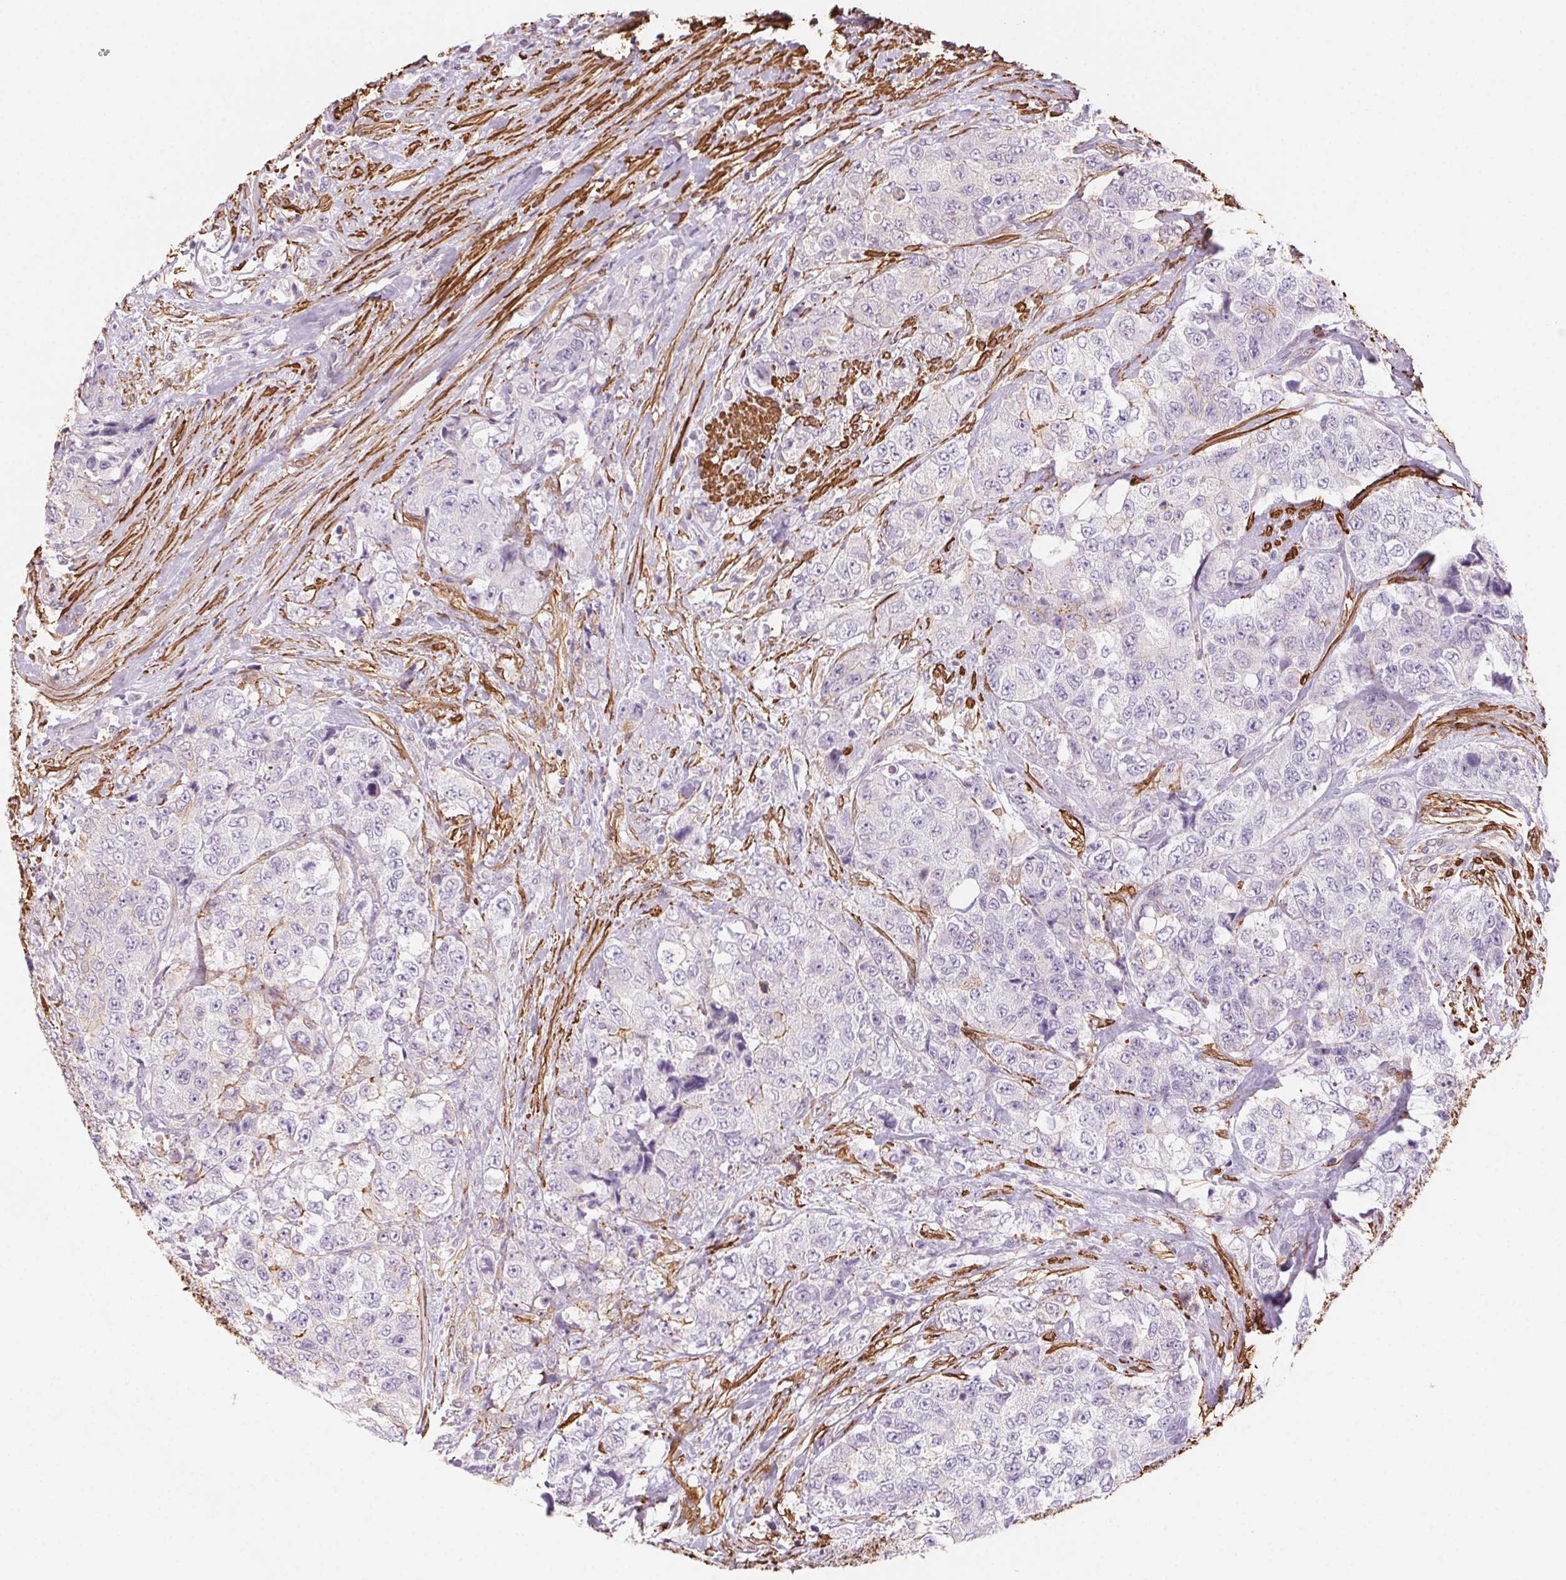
{"staining": {"intensity": "negative", "quantity": "none", "location": "none"}, "tissue": "urothelial cancer", "cell_type": "Tumor cells", "image_type": "cancer", "snomed": [{"axis": "morphology", "description": "Urothelial carcinoma, High grade"}, {"axis": "topography", "description": "Urinary bladder"}], "caption": "Immunohistochemistry (IHC) micrograph of neoplastic tissue: high-grade urothelial carcinoma stained with DAB demonstrates no significant protein expression in tumor cells.", "gene": "GPX8", "patient": {"sex": "female", "age": 78}}